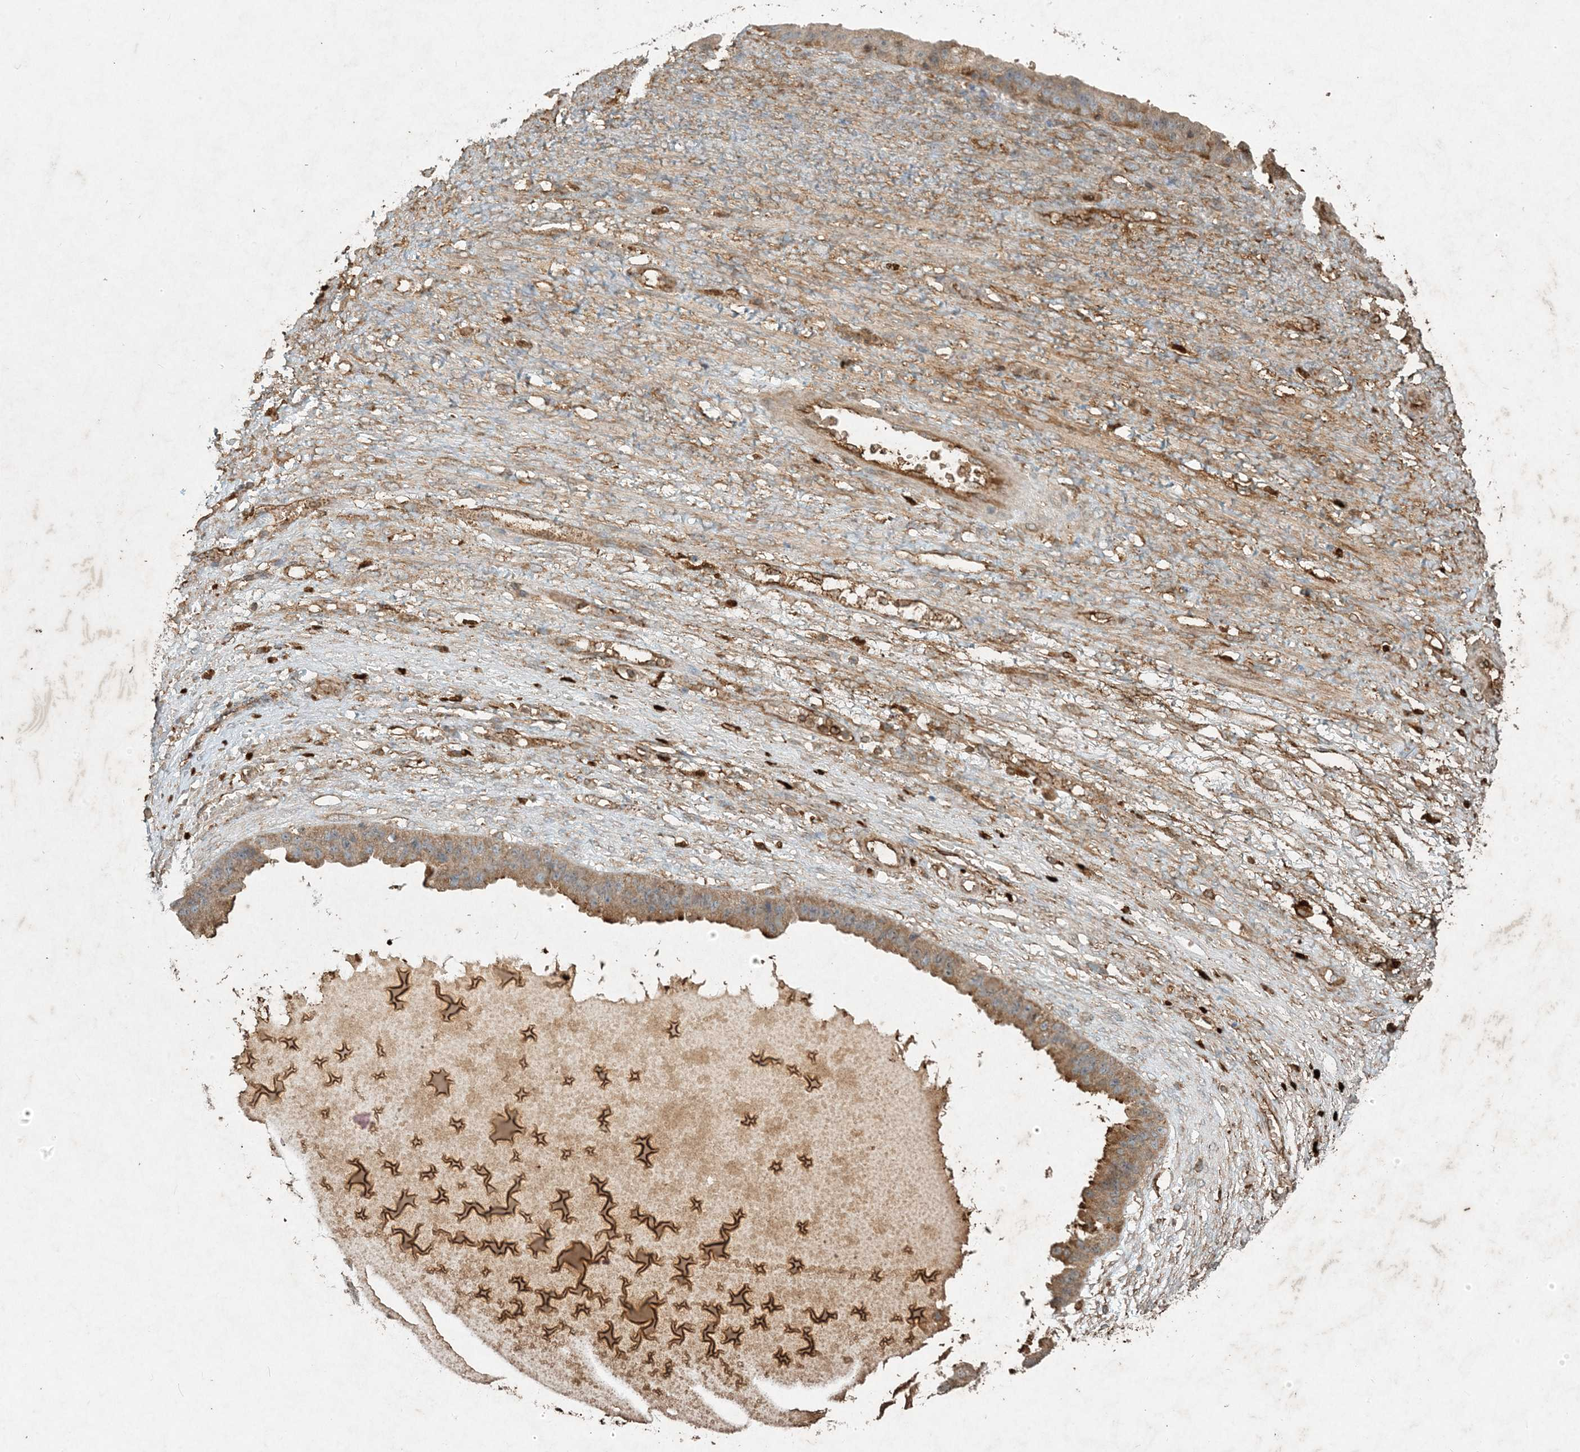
{"staining": {"intensity": "moderate", "quantity": ">75%", "location": "cytoplasmic/membranous"}, "tissue": "ovarian cancer", "cell_type": "Tumor cells", "image_type": "cancer", "snomed": [{"axis": "morphology", "description": "Cystadenocarcinoma, serous, NOS"}, {"axis": "topography", "description": "Ovary"}], "caption": "IHC of human ovarian serous cystadenocarcinoma demonstrates medium levels of moderate cytoplasmic/membranous expression in about >75% of tumor cells. IHC stains the protein in brown and the nuclei are stained blue.", "gene": "MCOLN1", "patient": {"sex": "female", "age": 58}}